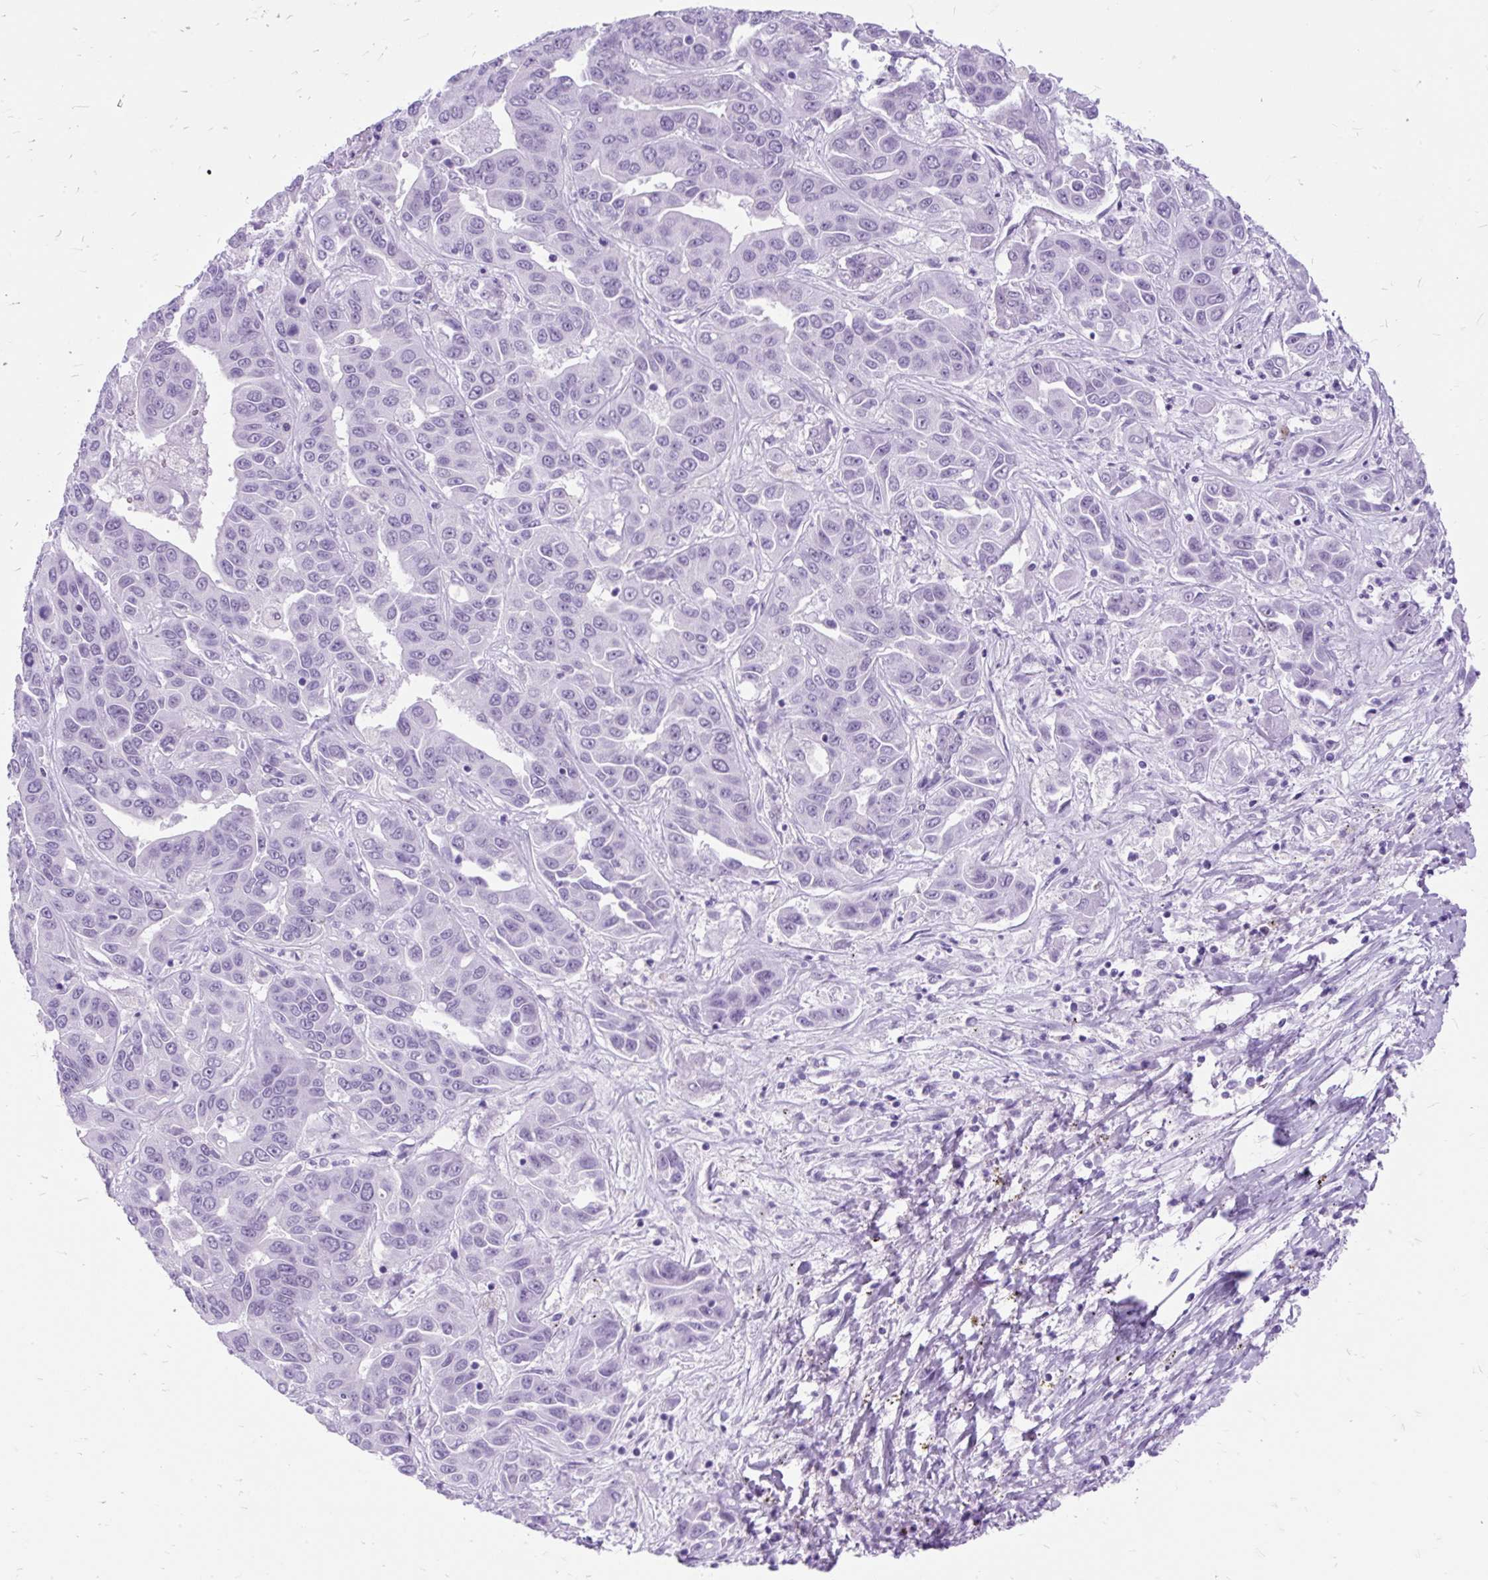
{"staining": {"intensity": "negative", "quantity": "none", "location": "none"}, "tissue": "liver cancer", "cell_type": "Tumor cells", "image_type": "cancer", "snomed": [{"axis": "morphology", "description": "Cholangiocarcinoma"}, {"axis": "topography", "description": "Liver"}], "caption": "Immunohistochemical staining of human liver cancer (cholangiocarcinoma) demonstrates no significant positivity in tumor cells. The staining is performed using DAB brown chromogen with nuclei counter-stained in using hematoxylin.", "gene": "SCGB1A1", "patient": {"sex": "female", "age": 52}}